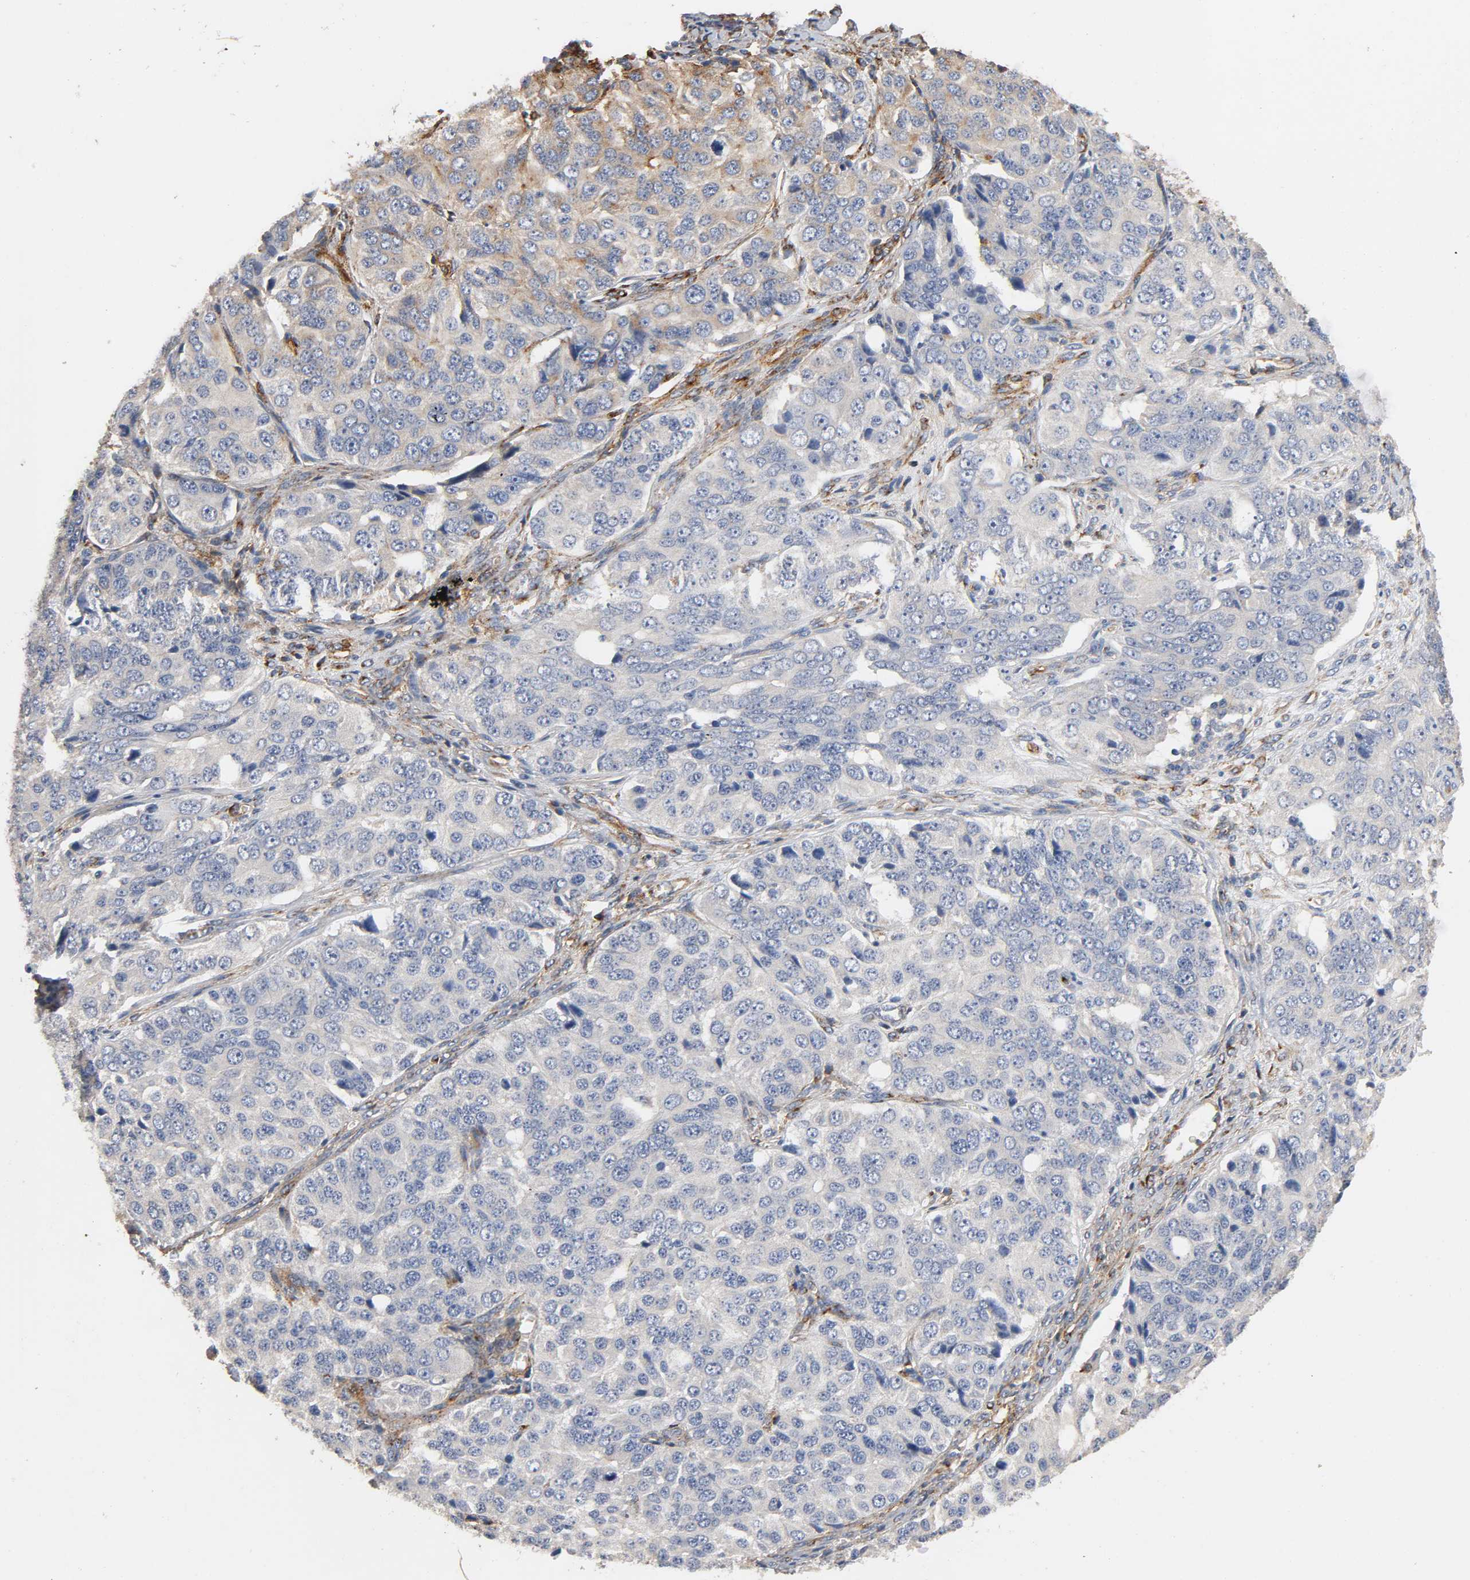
{"staining": {"intensity": "weak", "quantity": "<25%", "location": "cytoplasmic/membranous"}, "tissue": "ovarian cancer", "cell_type": "Tumor cells", "image_type": "cancer", "snomed": [{"axis": "morphology", "description": "Carcinoma, endometroid"}, {"axis": "topography", "description": "Ovary"}], "caption": "DAB (3,3'-diaminobenzidine) immunohistochemical staining of human ovarian cancer (endometroid carcinoma) exhibits no significant positivity in tumor cells.", "gene": "IFITM3", "patient": {"sex": "female", "age": 51}}